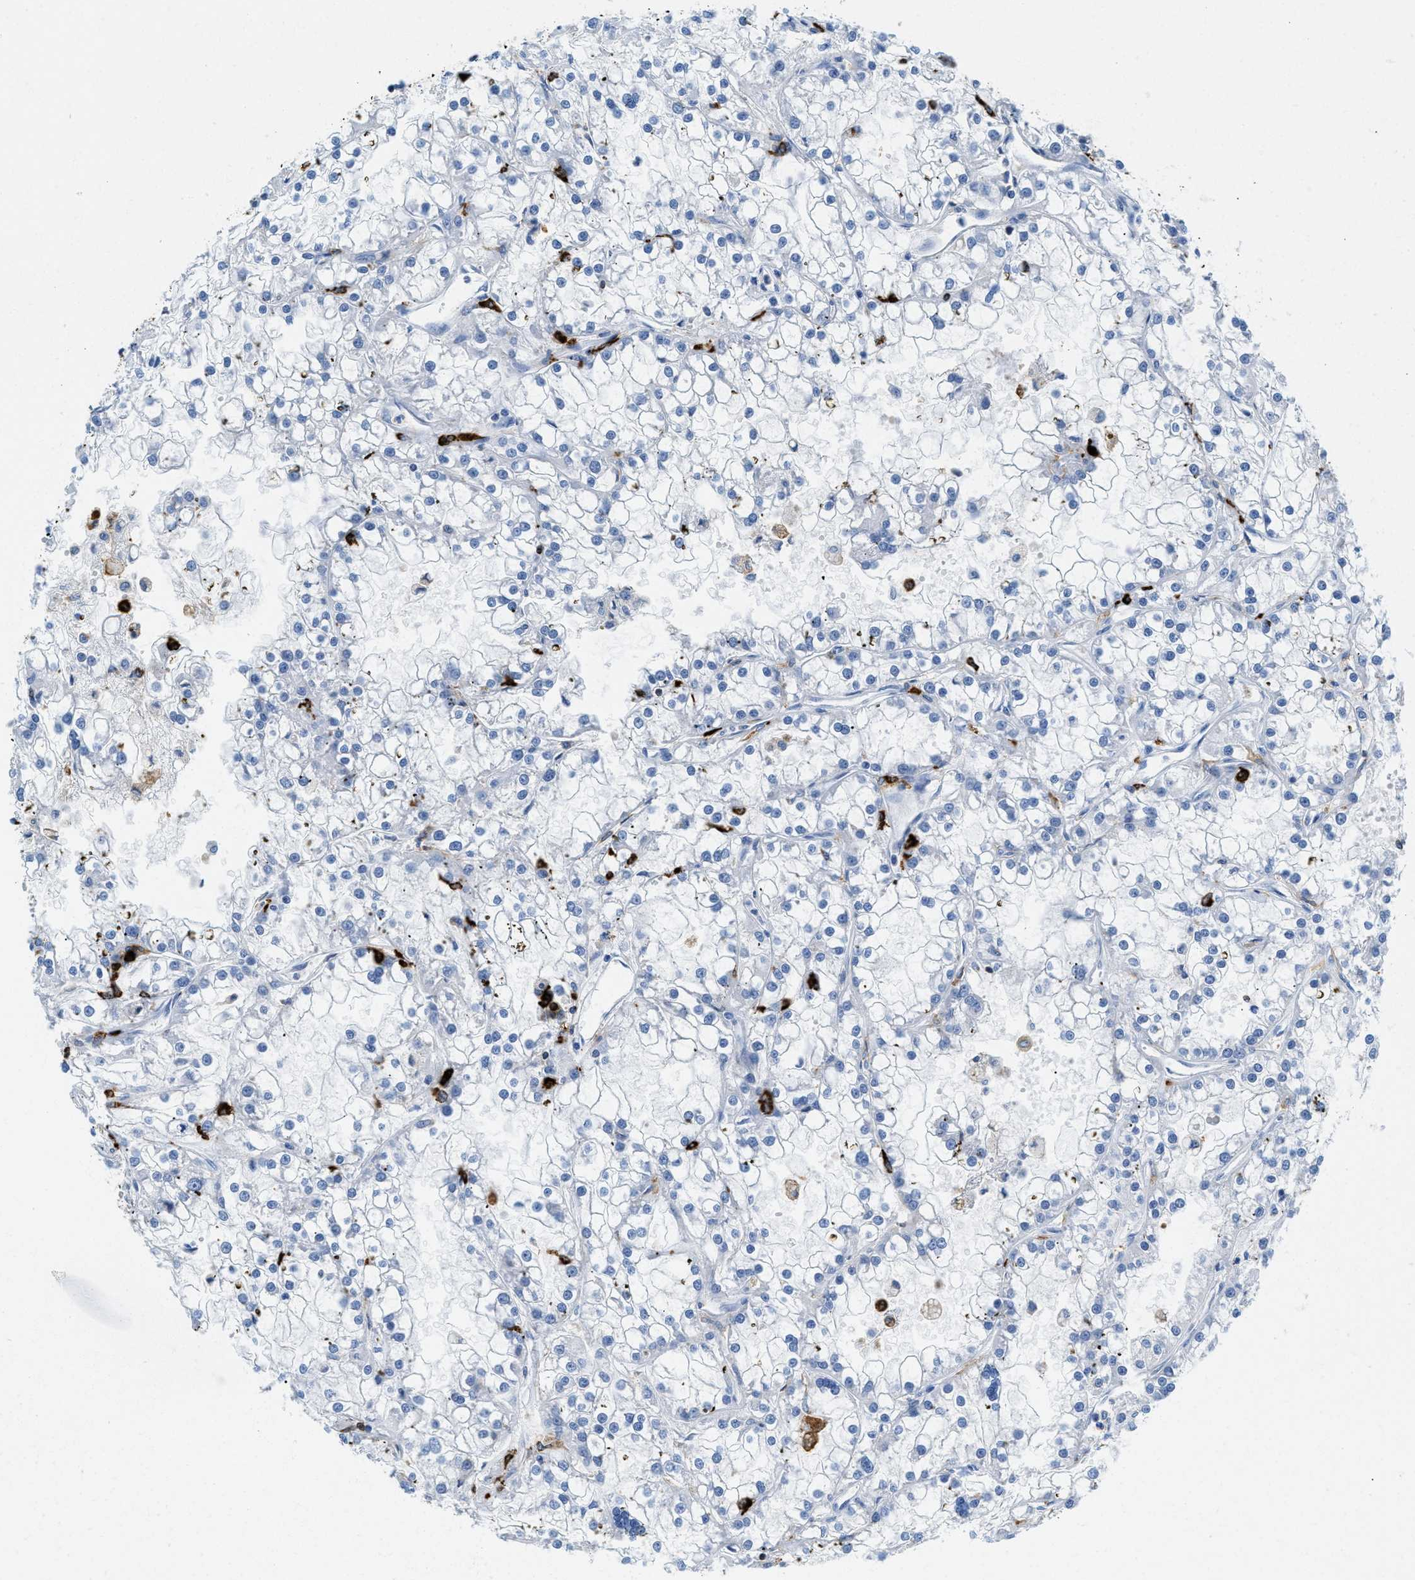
{"staining": {"intensity": "negative", "quantity": "none", "location": "none"}, "tissue": "renal cancer", "cell_type": "Tumor cells", "image_type": "cancer", "snomed": [{"axis": "morphology", "description": "Adenocarcinoma, NOS"}, {"axis": "topography", "description": "Kidney"}], "caption": "There is no significant expression in tumor cells of adenocarcinoma (renal).", "gene": "CD226", "patient": {"sex": "female", "age": 52}}